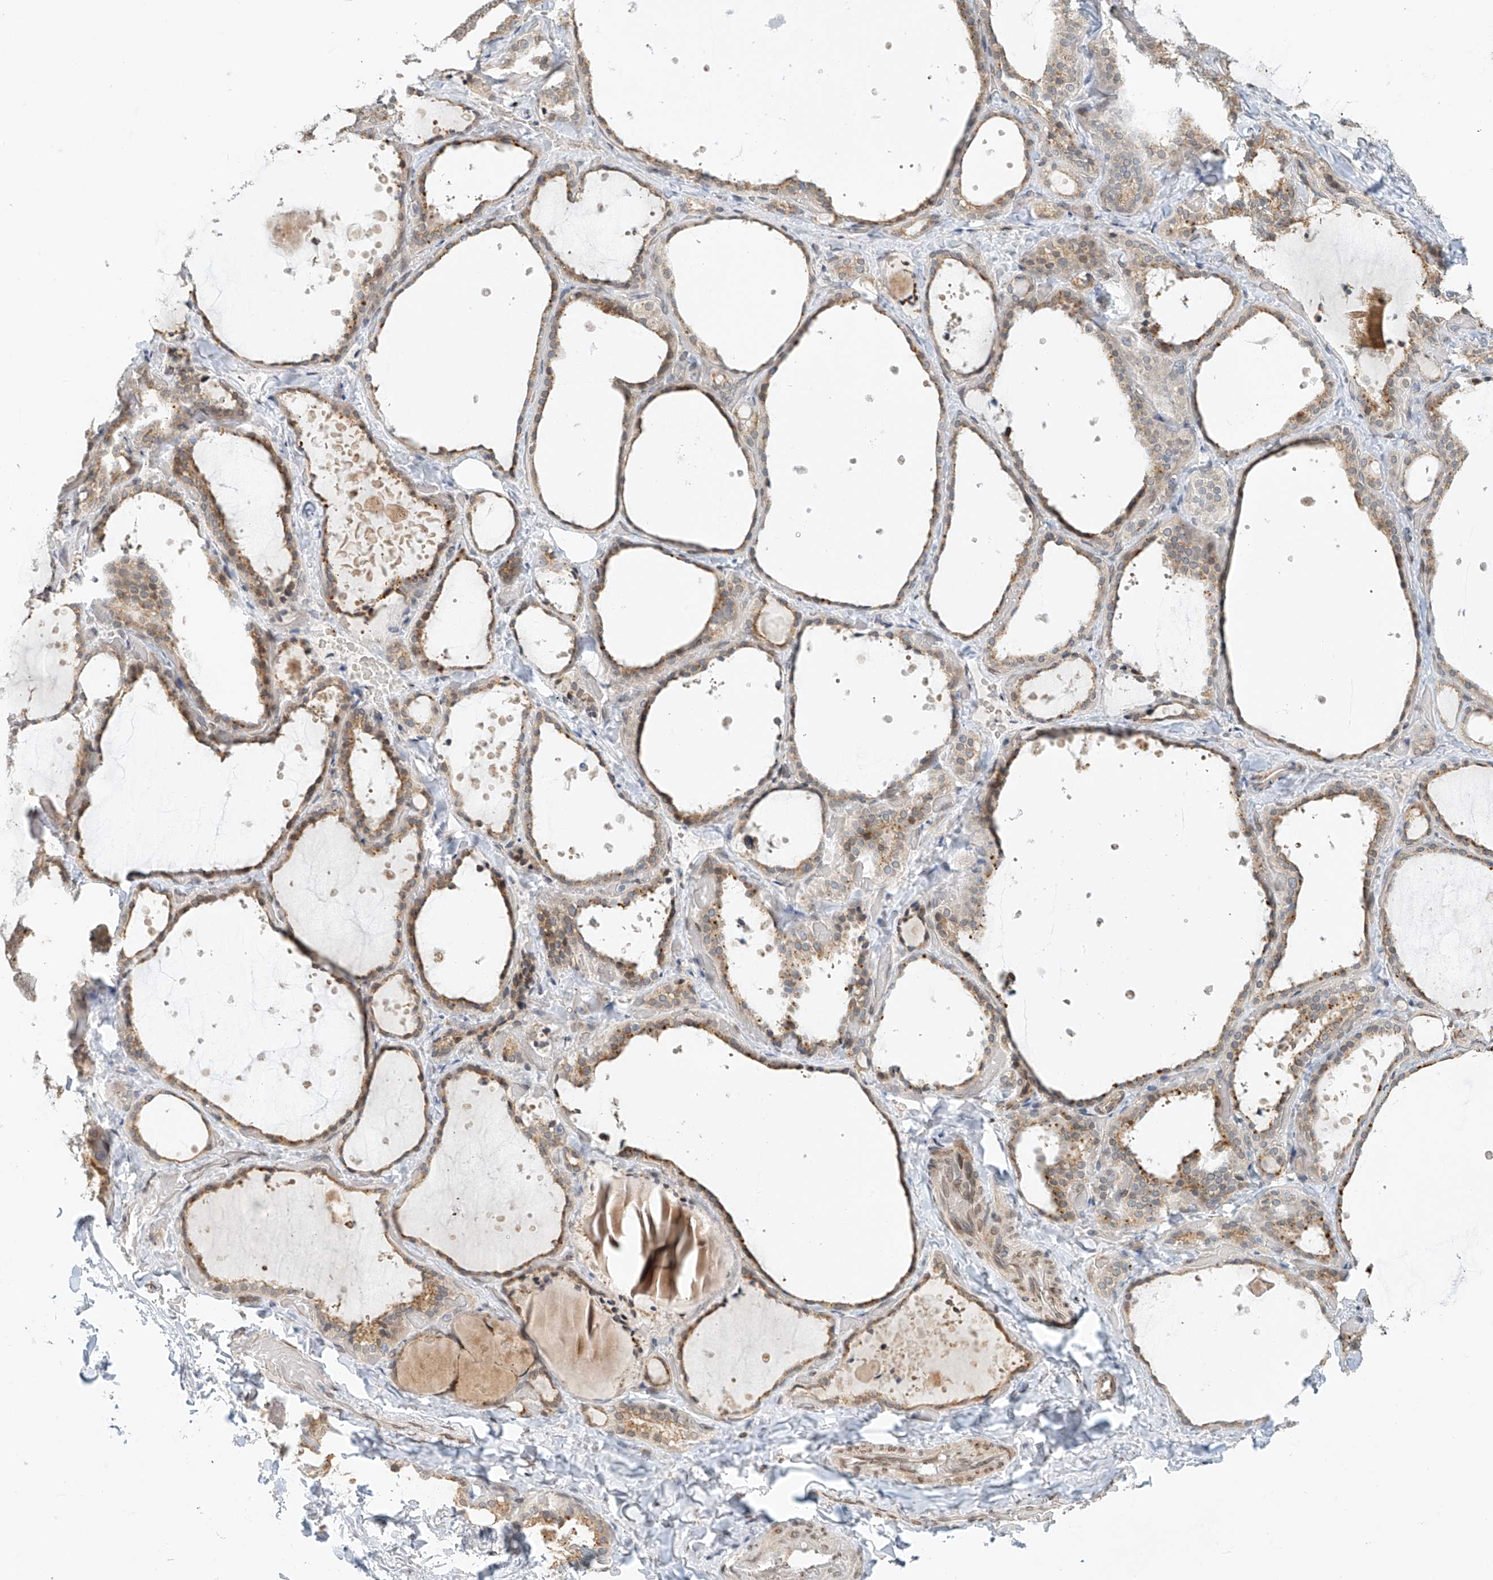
{"staining": {"intensity": "weak", "quantity": ">75%", "location": "cytoplasmic/membranous"}, "tissue": "thyroid gland", "cell_type": "Glandular cells", "image_type": "normal", "snomed": [{"axis": "morphology", "description": "Normal tissue, NOS"}, {"axis": "topography", "description": "Thyroid gland"}], "caption": "A brown stain highlights weak cytoplasmic/membranous expression of a protein in glandular cells of unremarkable human thyroid gland. (Stains: DAB in brown, nuclei in blue, Microscopy: brightfield microscopy at high magnification).", "gene": "STARD9", "patient": {"sex": "female", "age": 44}}